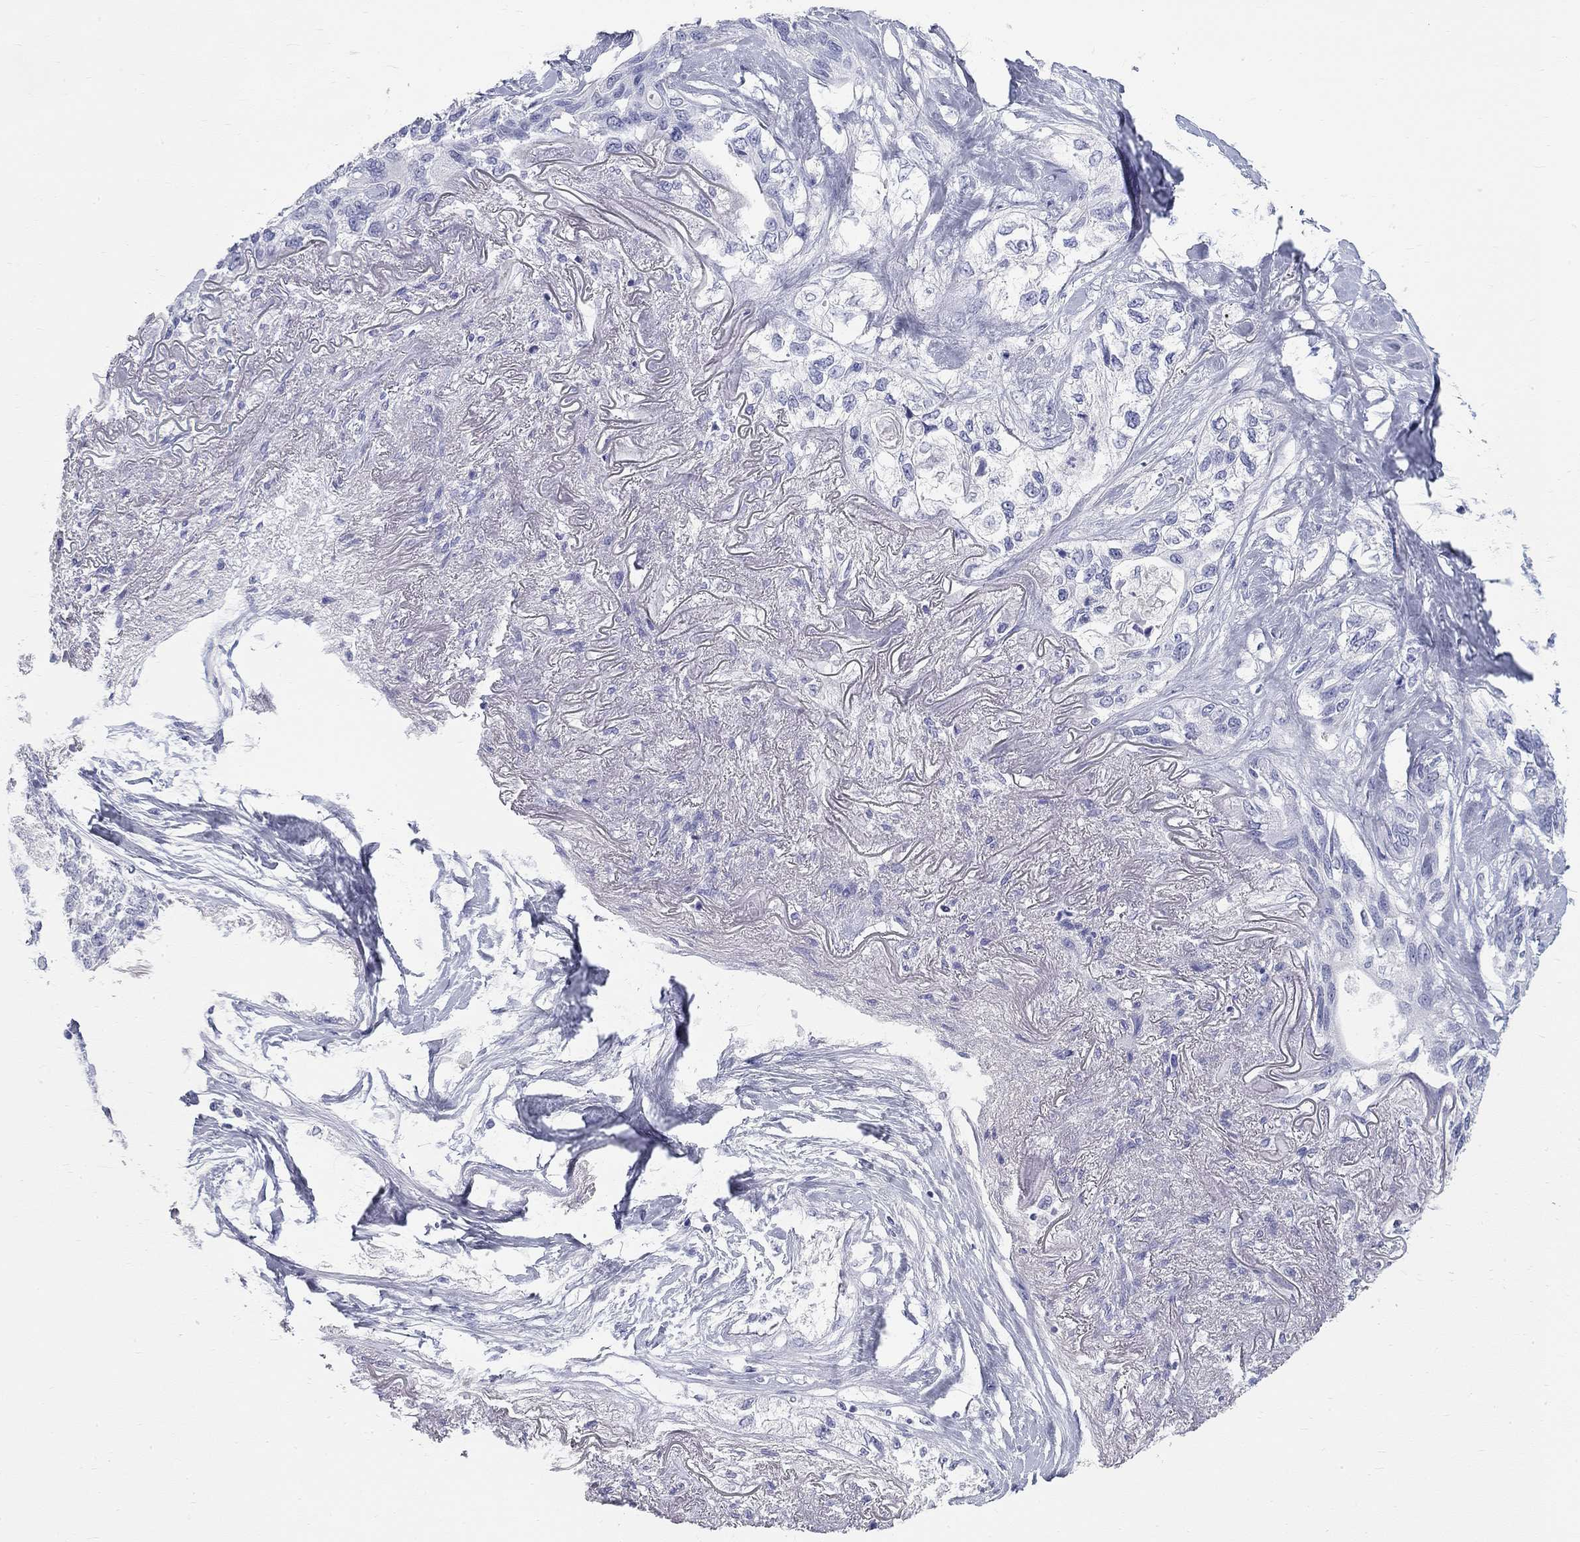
{"staining": {"intensity": "negative", "quantity": "none", "location": "none"}, "tissue": "lung cancer", "cell_type": "Tumor cells", "image_type": "cancer", "snomed": [{"axis": "morphology", "description": "Squamous cell carcinoma, NOS"}, {"axis": "topography", "description": "Lung"}], "caption": "IHC histopathology image of neoplastic tissue: human squamous cell carcinoma (lung) stained with DAB (3,3'-diaminobenzidine) displays no significant protein expression in tumor cells.", "gene": "PHOX2B", "patient": {"sex": "female", "age": 70}}